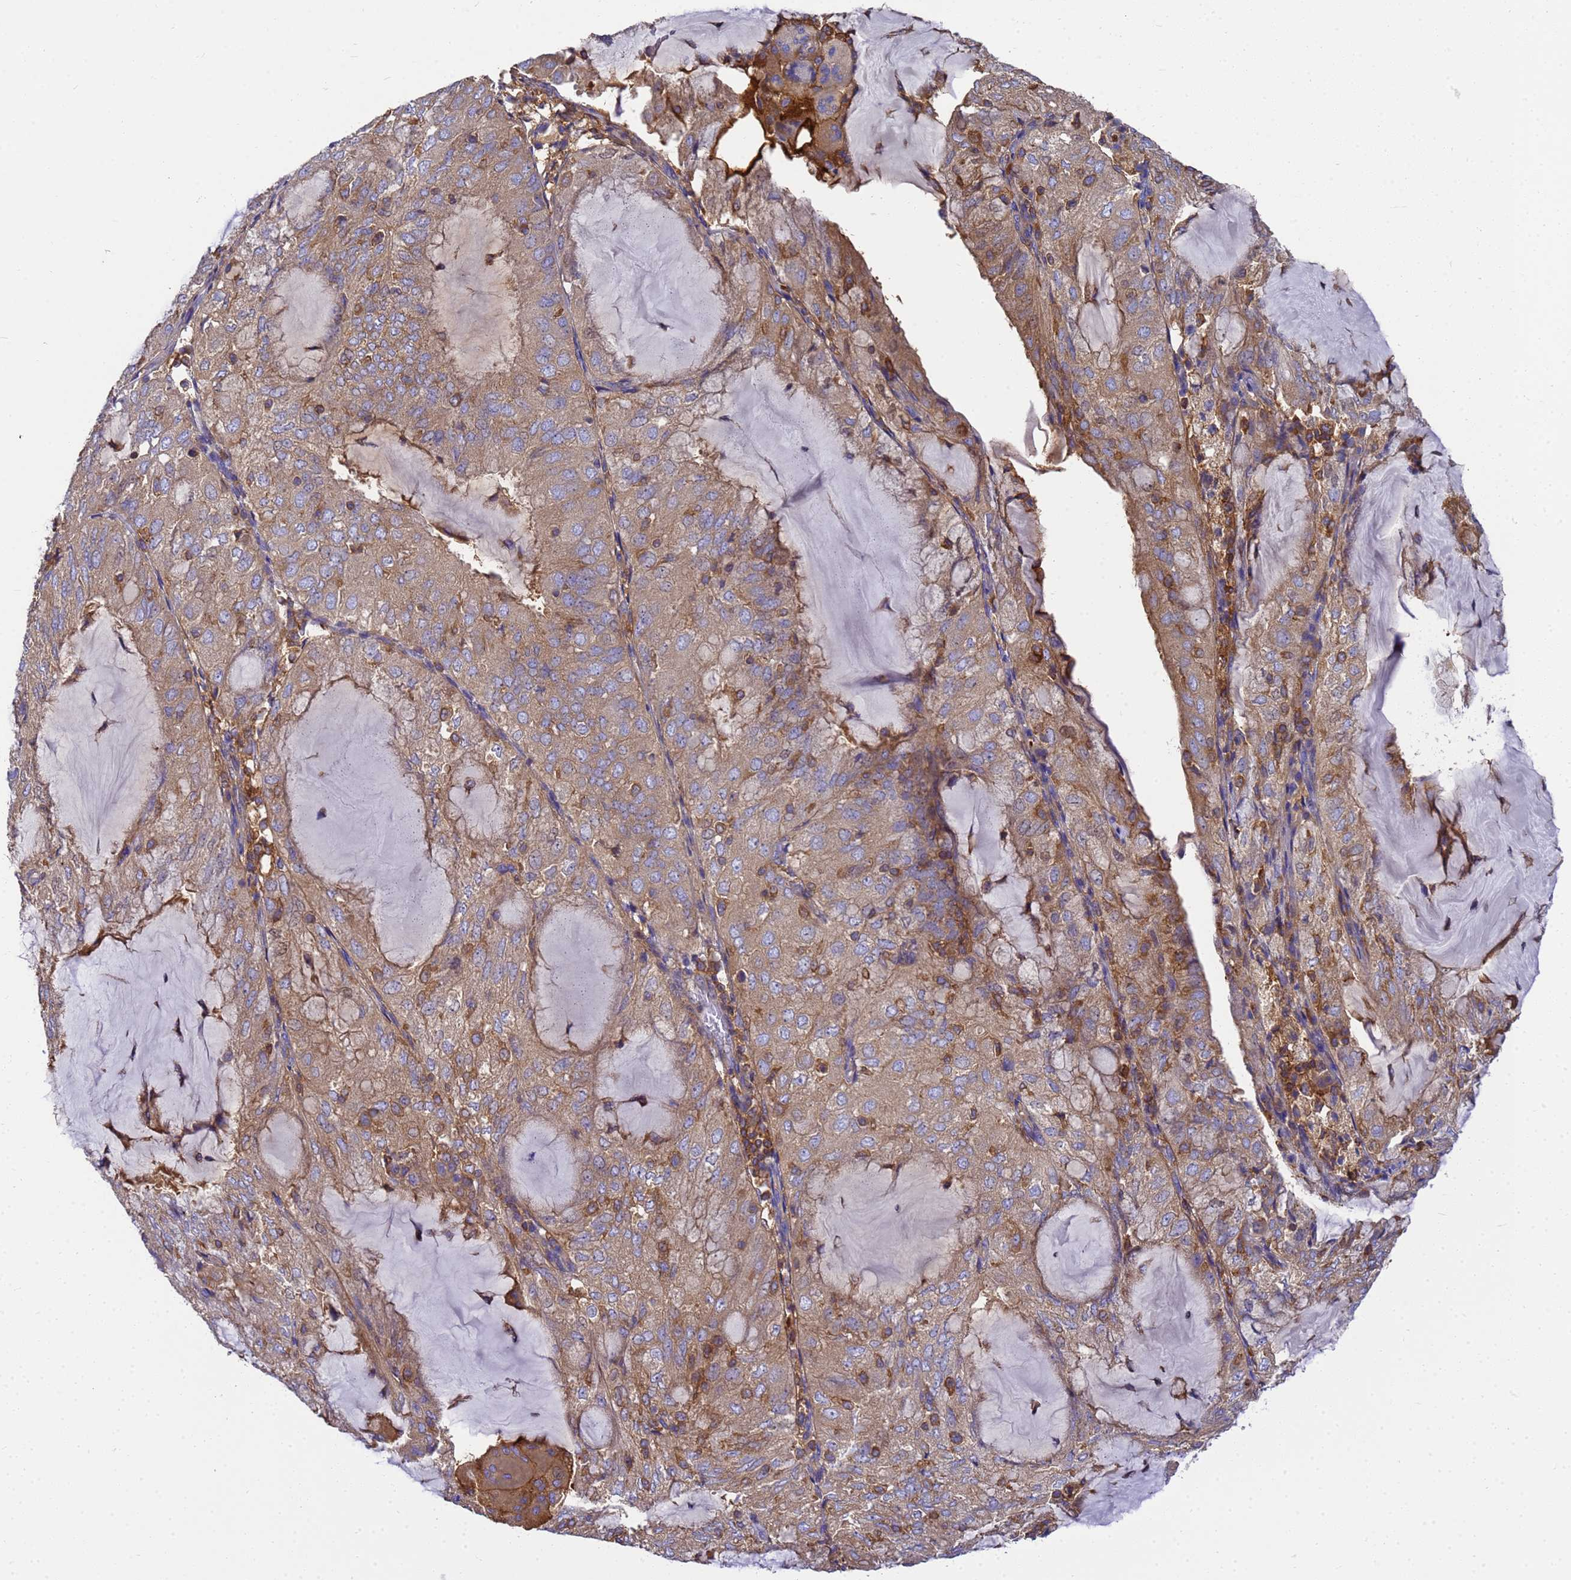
{"staining": {"intensity": "weak", "quantity": "25%-75%", "location": "cytoplasmic/membranous"}, "tissue": "endometrial cancer", "cell_type": "Tumor cells", "image_type": "cancer", "snomed": [{"axis": "morphology", "description": "Adenocarcinoma, NOS"}, {"axis": "topography", "description": "Endometrium"}], "caption": "A low amount of weak cytoplasmic/membranous expression is seen in approximately 25%-75% of tumor cells in endometrial adenocarcinoma tissue. (Stains: DAB in brown, nuclei in blue, Microscopy: brightfield microscopy at high magnification).", "gene": "ZNF235", "patient": {"sex": "female", "age": 81}}